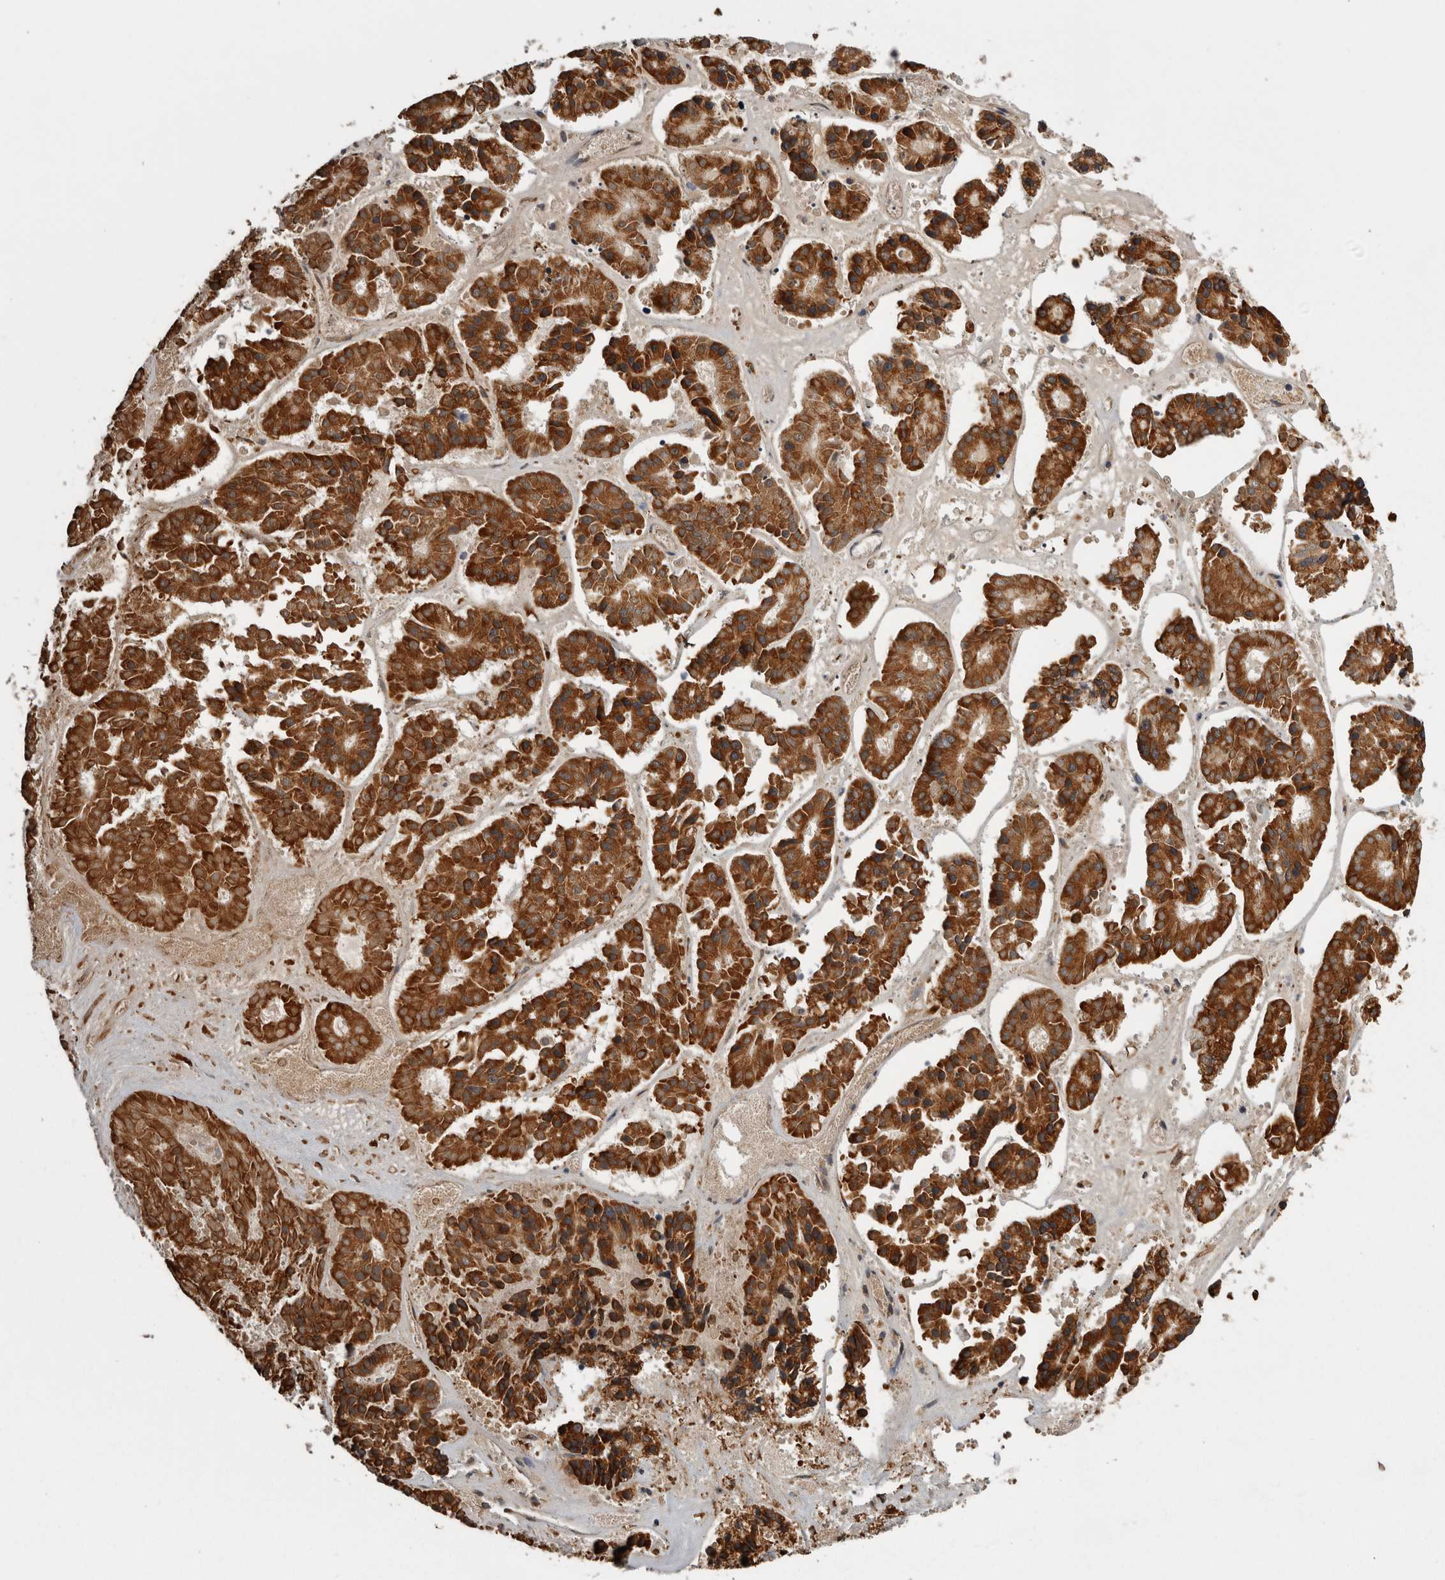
{"staining": {"intensity": "strong", "quantity": ">75%", "location": "cytoplasmic/membranous"}, "tissue": "pancreatic cancer", "cell_type": "Tumor cells", "image_type": "cancer", "snomed": [{"axis": "morphology", "description": "Adenocarcinoma, NOS"}, {"axis": "topography", "description": "Pancreas"}], "caption": "A photomicrograph showing strong cytoplasmic/membranous positivity in approximately >75% of tumor cells in pancreatic cancer (adenocarcinoma), as visualized by brown immunohistochemical staining.", "gene": "FHIP2B", "patient": {"sex": "male", "age": 50}}